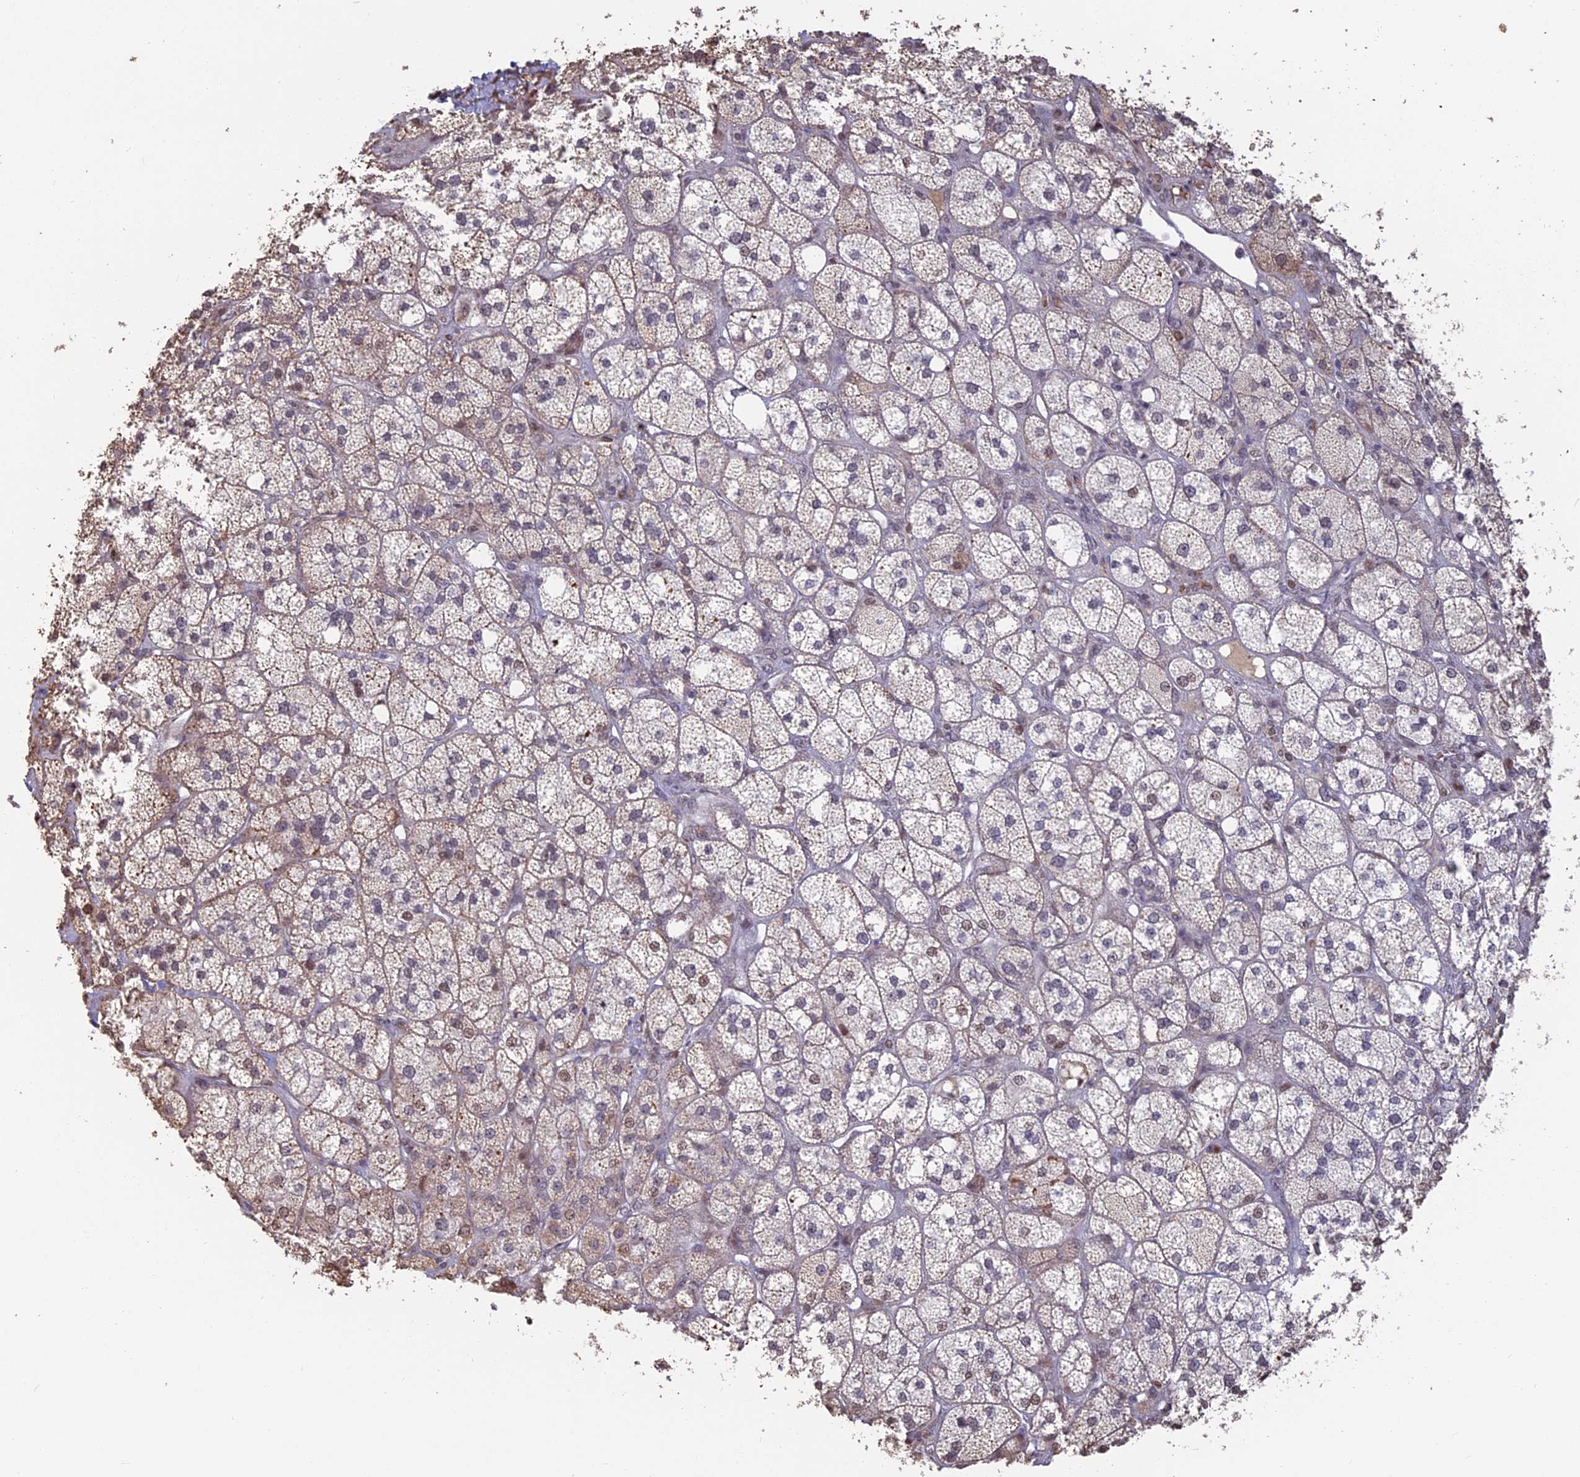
{"staining": {"intensity": "moderate", "quantity": "25%-75%", "location": "cytoplasmic/membranous,nuclear"}, "tissue": "adrenal gland", "cell_type": "Glandular cells", "image_type": "normal", "snomed": [{"axis": "morphology", "description": "Normal tissue, NOS"}, {"axis": "topography", "description": "Adrenal gland"}], "caption": "Immunohistochemistry staining of benign adrenal gland, which exhibits medium levels of moderate cytoplasmic/membranous,nuclear expression in approximately 25%-75% of glandular cells indicating moderate cytoplasmic/membranous,nuclear protein positivity. The staining was performed using DAB (3,3'-diaminobenzidine) (brown) for protein detection and nuclei were counterstained in hematoxylin (blue).", "gene": "MFAP1", "patient": {"sex": "male", "age": 61}}